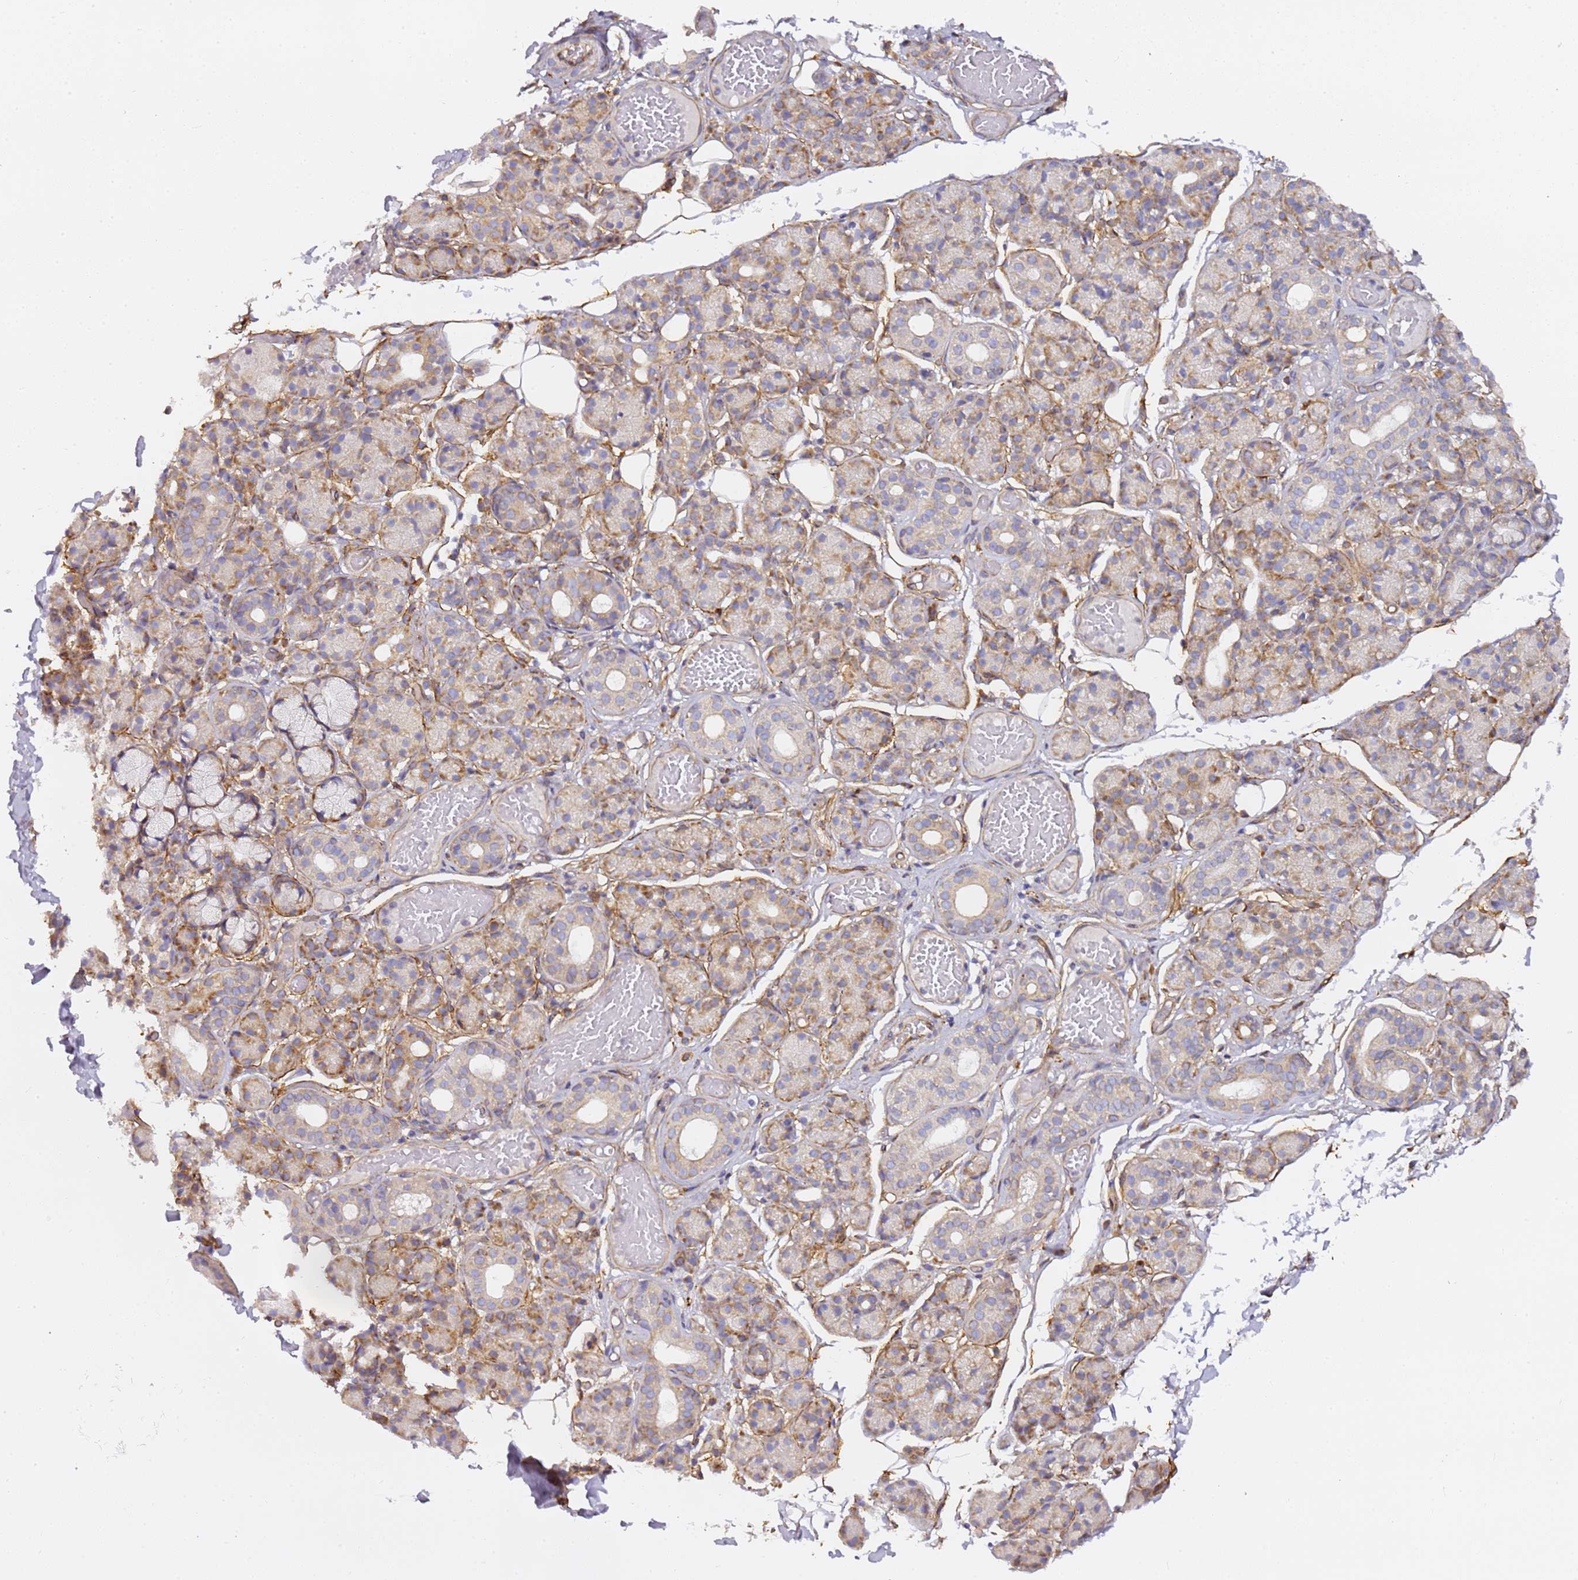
{"staining": {"intensity": "moderate", "quantity": "25%-75%", "location": "cytoplasmic/membranous"}, "tissue": "salivary gland", "cell_type": "Glandular cells", "image_type": "normal", "snomed": [{"axis": "morphology", "description": "Normal tissue, NOS"}, {"axis": "topography", "description": "Salivary gland"}], "caption": "Unremarkable salivary gland shows moderate cytoplasmic/membranous expression in about 25%-75% of glandular cells, visualized by immunohistochemistry.", "gene": "KIF7", "patient": {"sex": "male", "age": 63}}